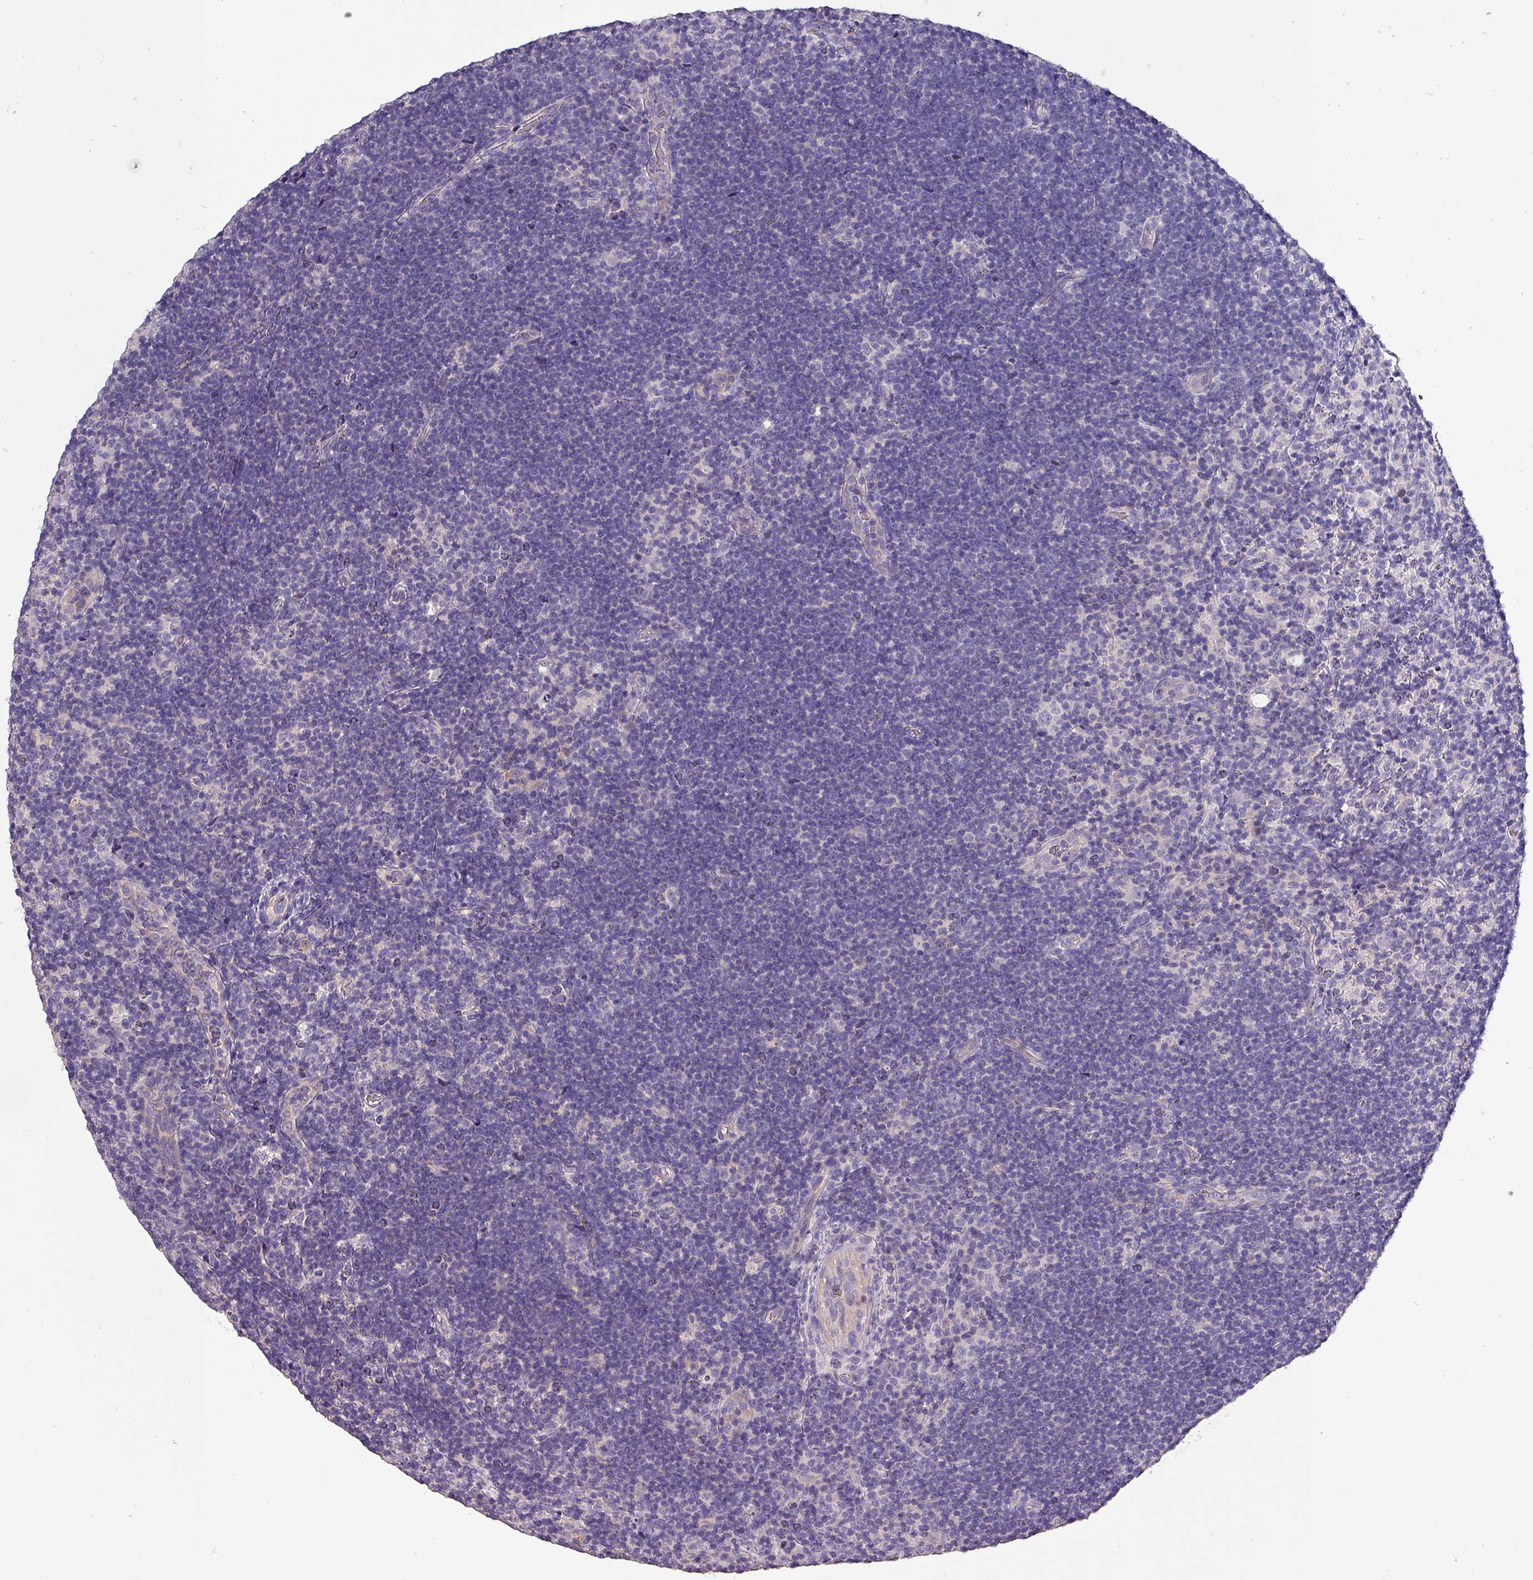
{"staining": {"intensity": "negative", "quantity": "none", "location": "none"}, "tissue": "lymphoma", "cell_type": "Tumor cells", "image_type": "cancer", "snomed": [{"axis": "morphology", "description": "Hodgkin's disease, NOS"}, {"axis": "topography", "description": "Lymph node"}], "caption": "Lymphoma stained for a protein using IHC reveals no expression tumor cells.", "gene": "HTRA4", "patient": {"sex": "female", "age": 57}}